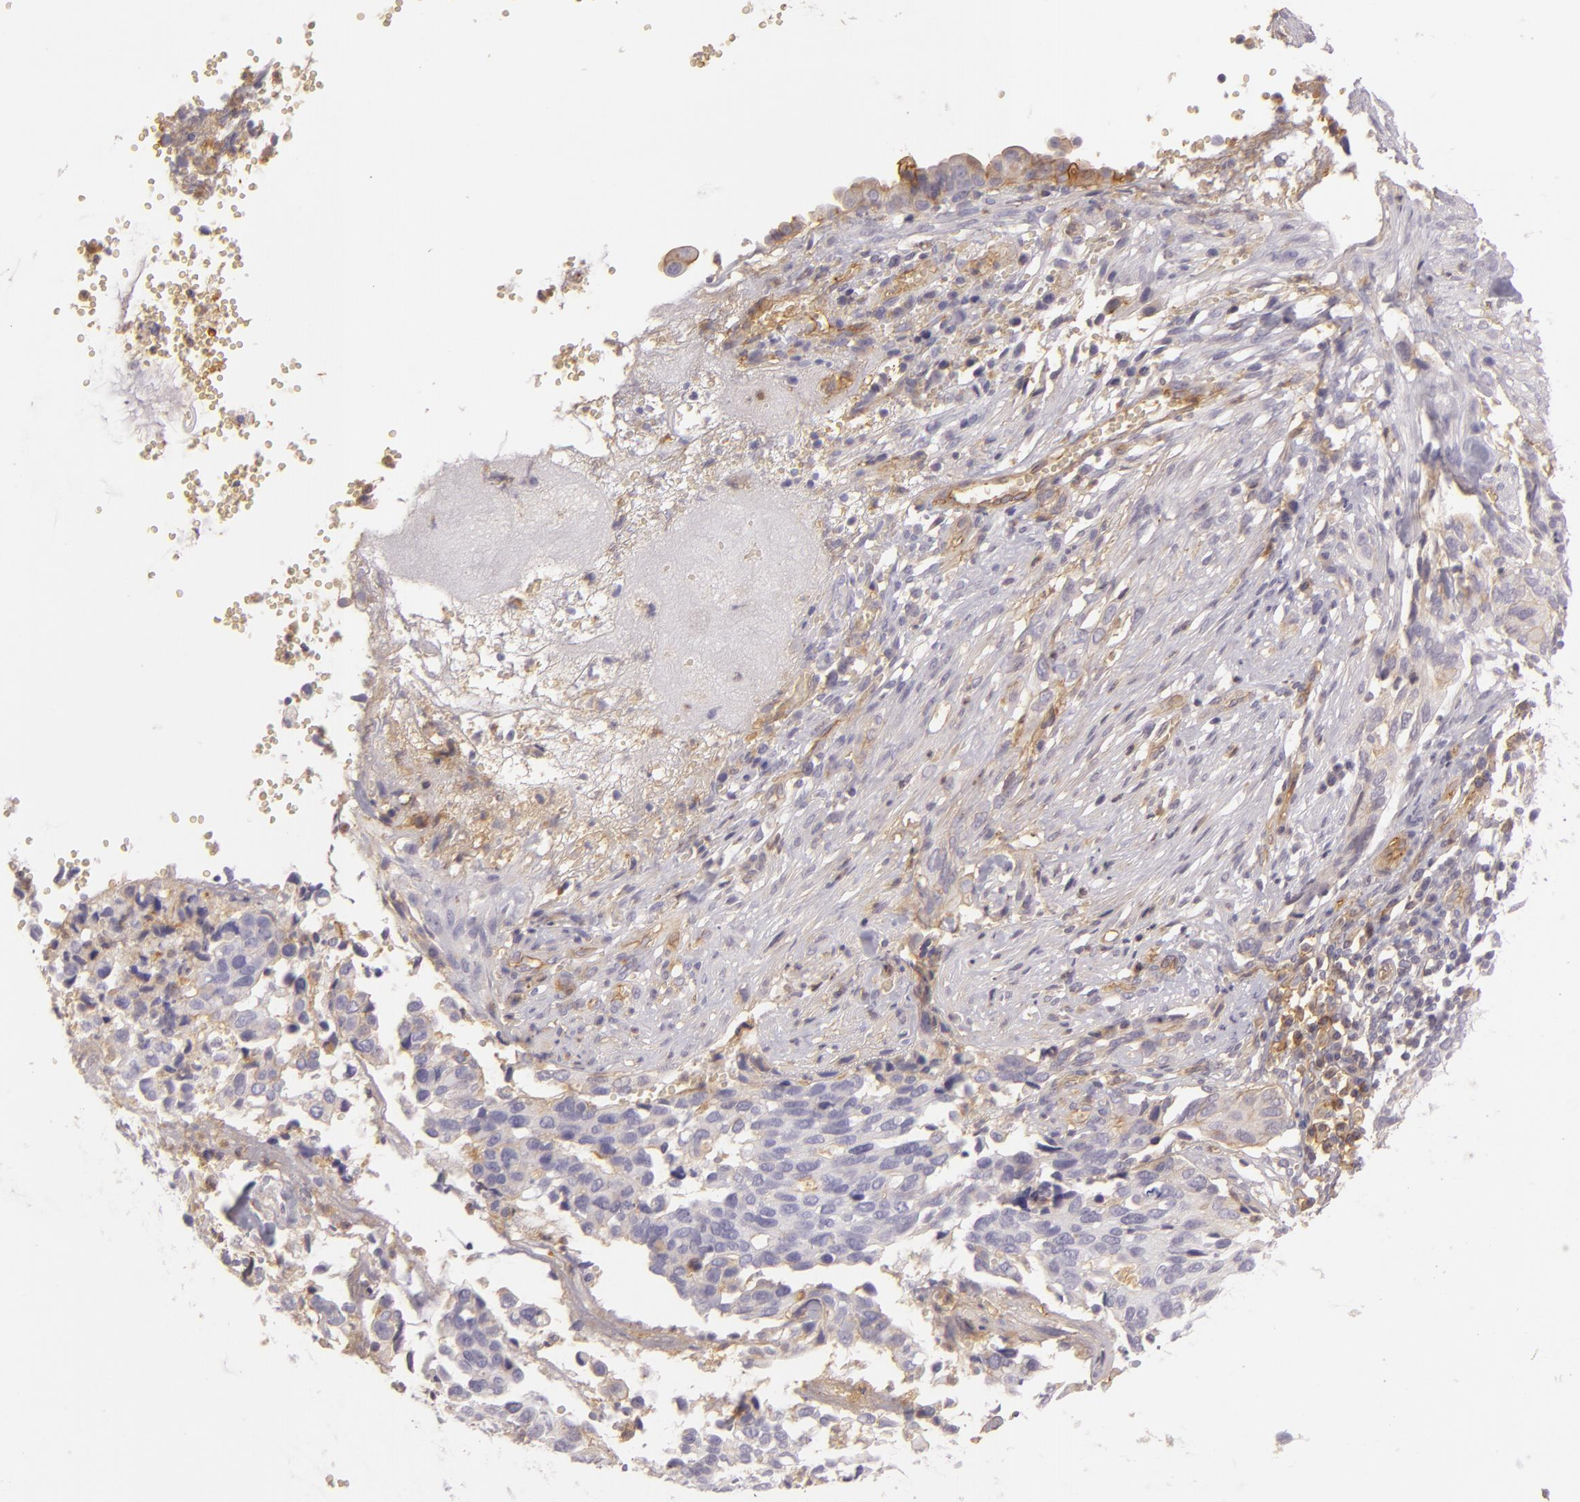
{"staining": {"intensity": "negative", "quantity": "none", "location": "none"}, "tissue": "cervical cancer", "cell_type": "Tumor cells", "image_type": "cancer", "snomed": [{"axis": "morphology", "description": "Normal tissue, NOS"}, {"axis": "morphology", "description": "Squamous cell carcinoma, NOS"}, {"axis": "topography", "description": "Cervix"}], "caption": "Cervical squamous cell carcinoma was stained to show a protein in brown. There is no significant staining in tumor cells. Nuclei are stained in blue.", "gene": "CD59", "patient": {"sex": "female", "age": 45}}